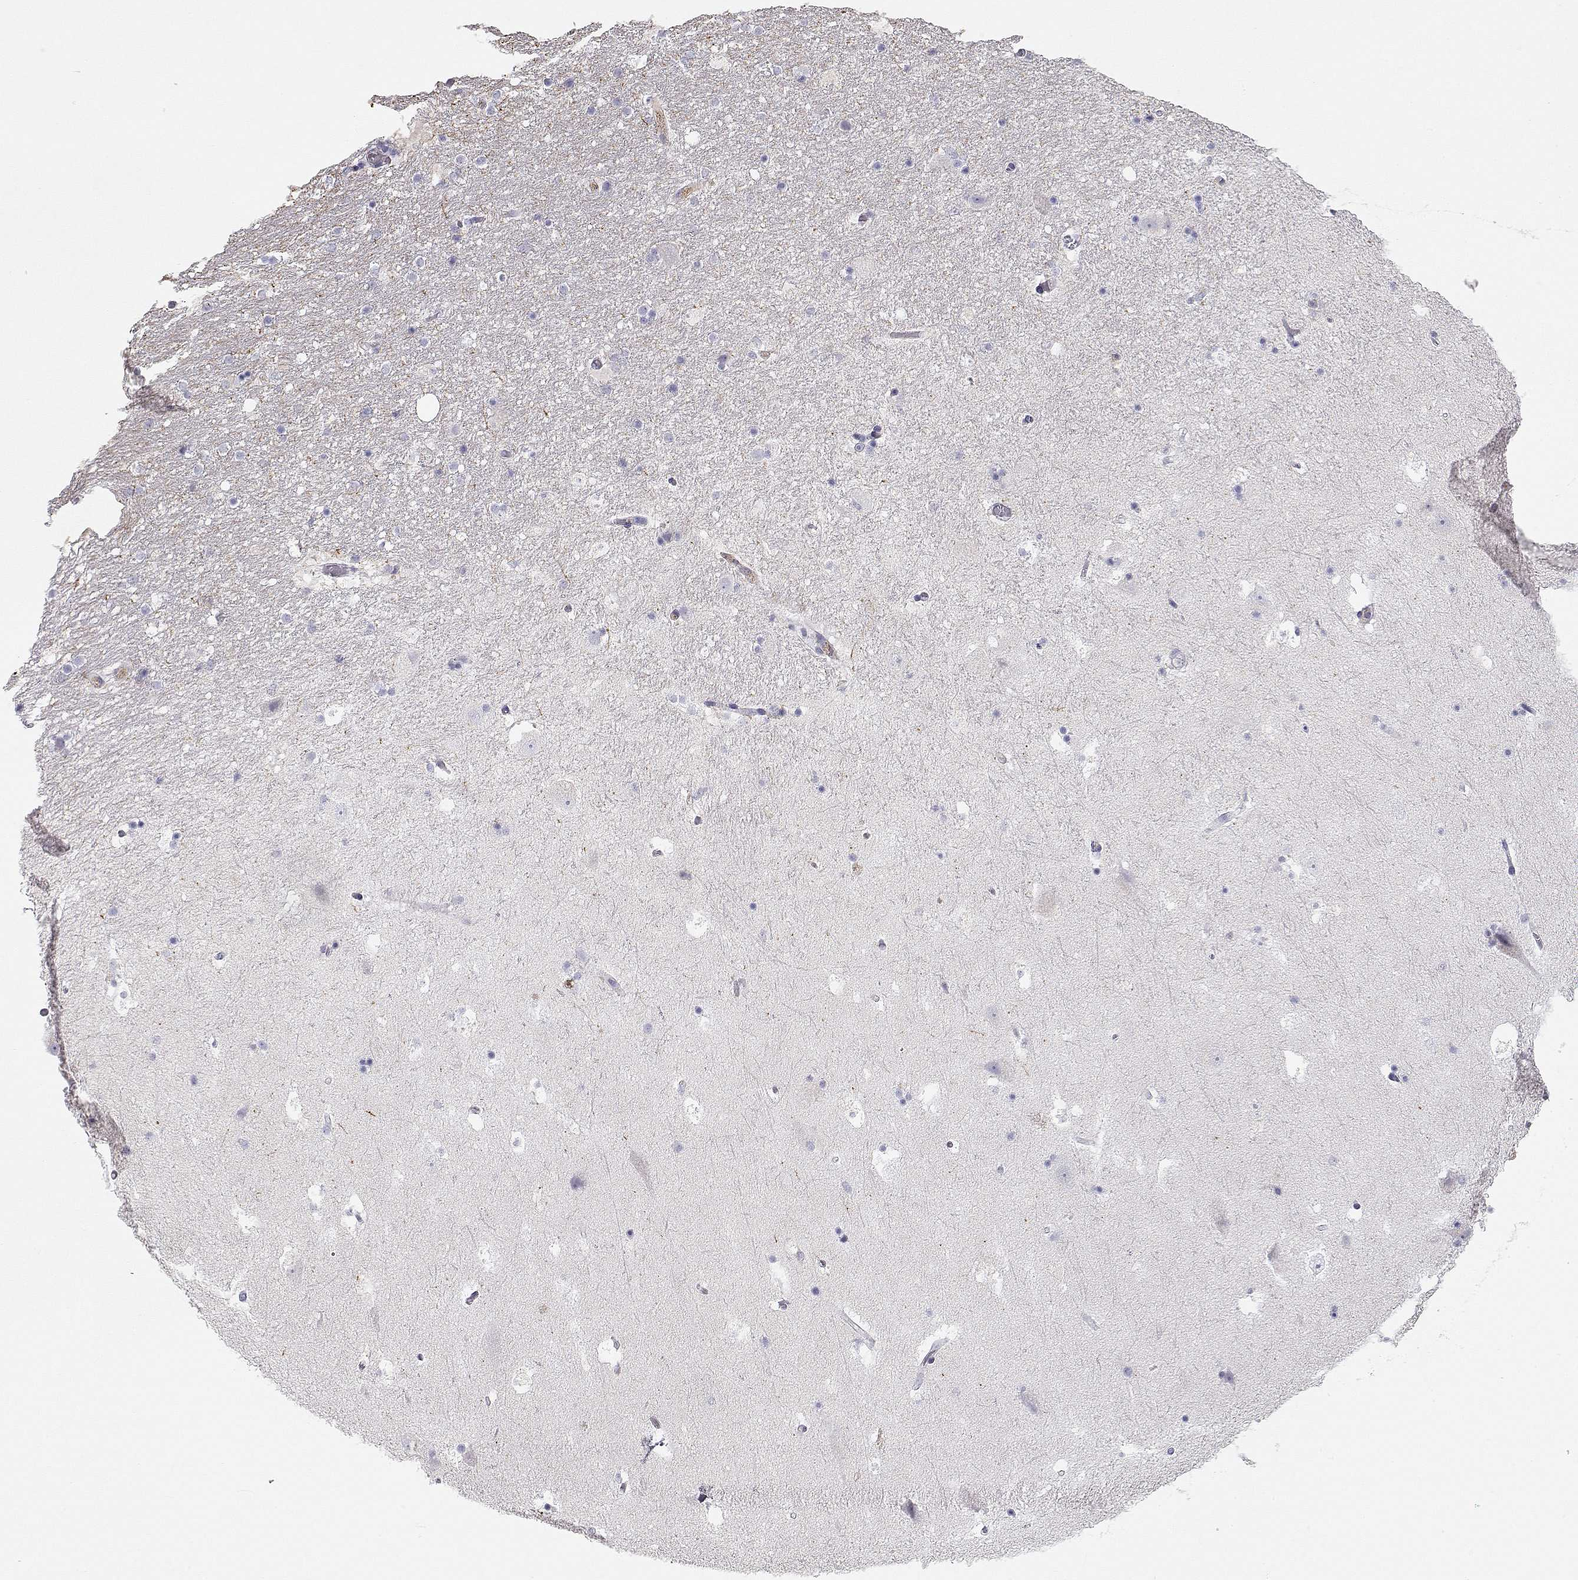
{"staining": {"intensity": "negative", "quantity": "none", "location": "none"}, "tissue": "hippocampus", "cell_type": "Glial cells", "image_type": "normal", "snomed": [{"axis": "morphology", "description": "Normal tissue, NOS"}, {"axis": "topography", "description": "Hippocampus"}], "caption": "The immunohistochemistry (IHC) photomicrograph has no significant expression in glial cells of hippocampus.", "gene": "SLITRK3", "patient": {"sex": "male", "age": 51}}